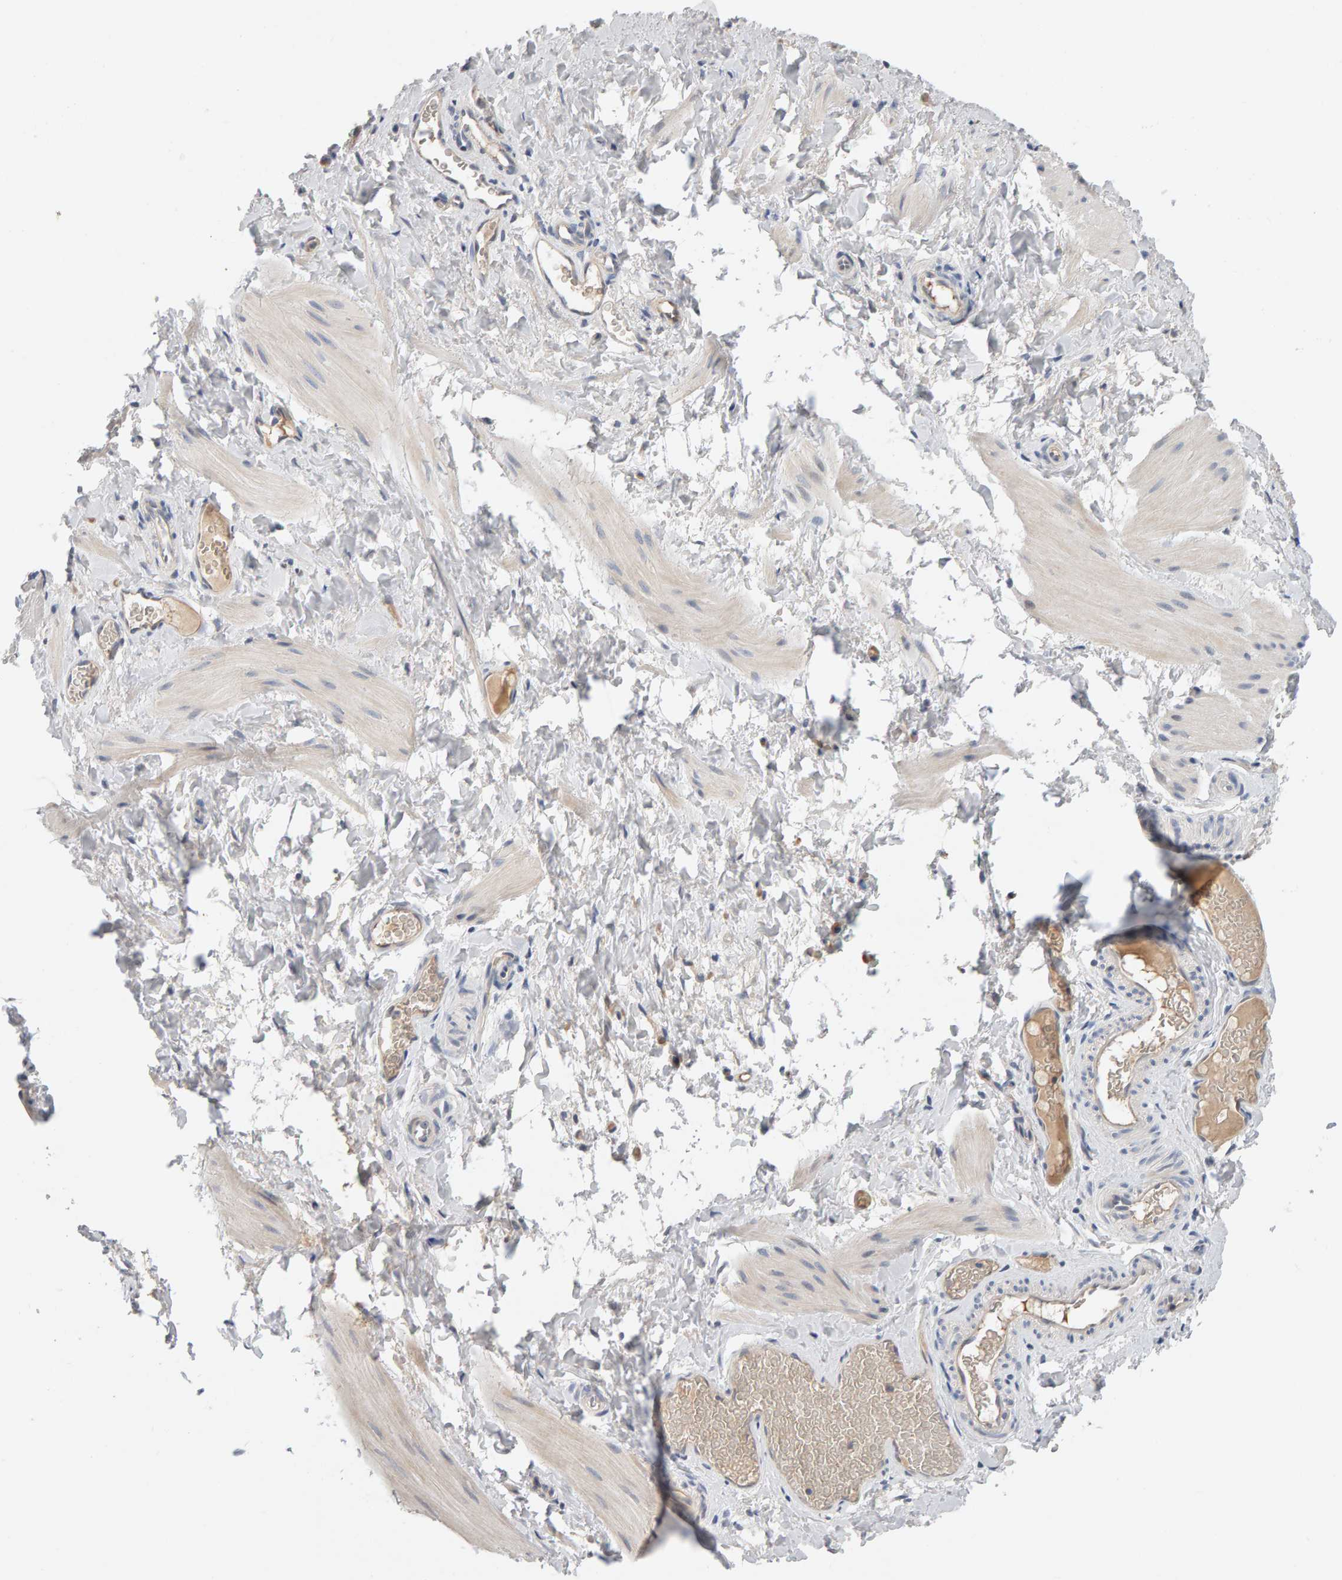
{"staining": {"intensity": "negative", "quantity": "none", "location": "none"}, "tissue": "smooth muscle", "cell_type": "Smooth muscle cells", "image_type": "normal", "snomed": [{"axis": "morphology", "description": "Normal tissue, NOS"}, {"axis": "topography", "description": "Smooth muscle"}], "caption": "Immunohistochemistry histopathology image of unremarkable smooth muscle: smooth muscle stained with DAB demonstrates no significant protein expression in smooth muscle cells.", "gene": "GFUS", "patient": {"sex": "male", "age": 16}}